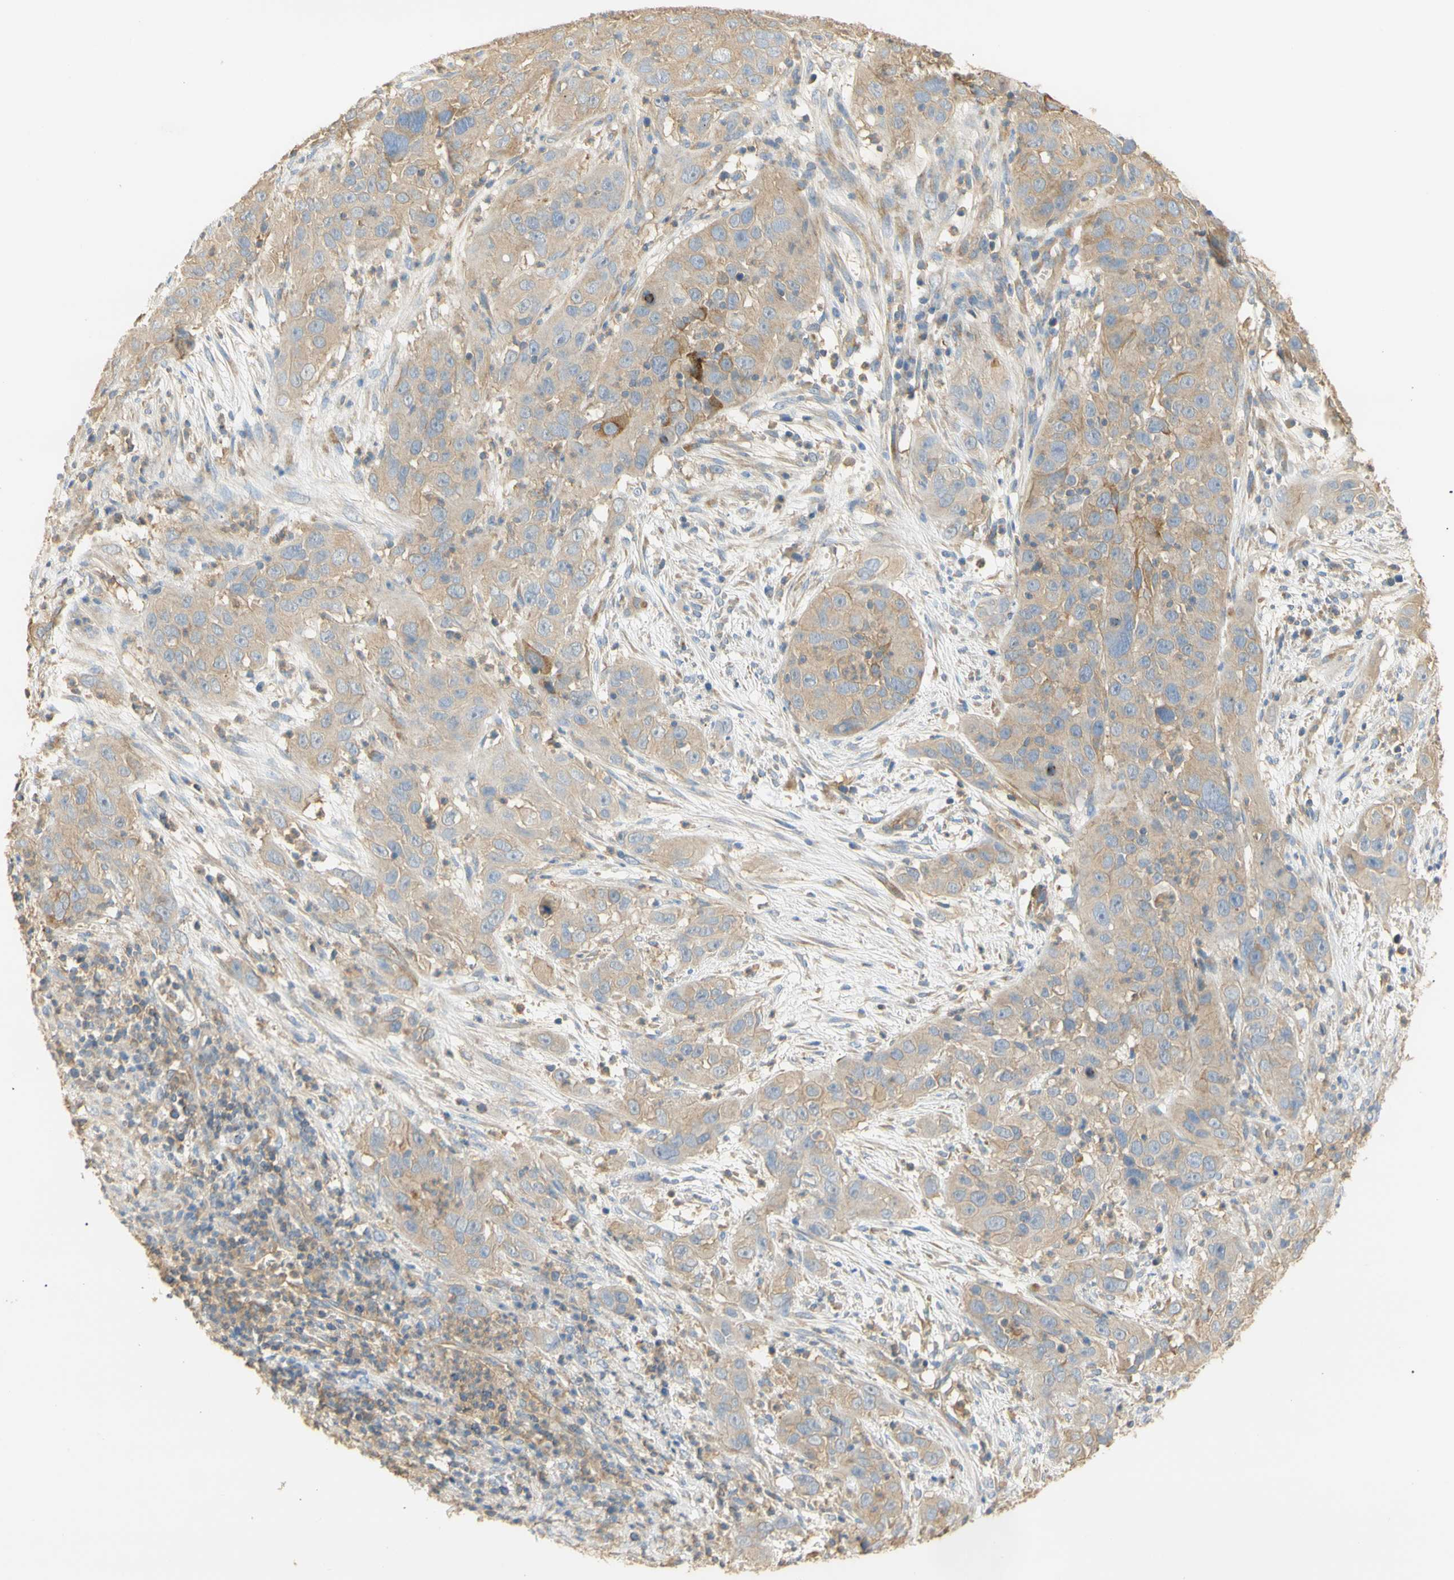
{"staining": {"intensity": "weak", "quantity": ">75%", "location": "cytoplasmic/membranous"}, "tissue": "cervical cancer", "cell_type": "Tumor cells", "image_type": "cancer", "snomed": [{"axis": "morphology", "description": "Squamous cell carcinoma, NOS"}, {"axis": "topography", "description": "Cervix"}], "caption": "Squamous cell carcinoma (cervical) was stained to show a protein in brown. There is low levels of weak cytoplasmic/membranous expression in about >75% of tumor cells.", "gene": "KCNE4", "patient": {"sex": "female", "age": 32}}